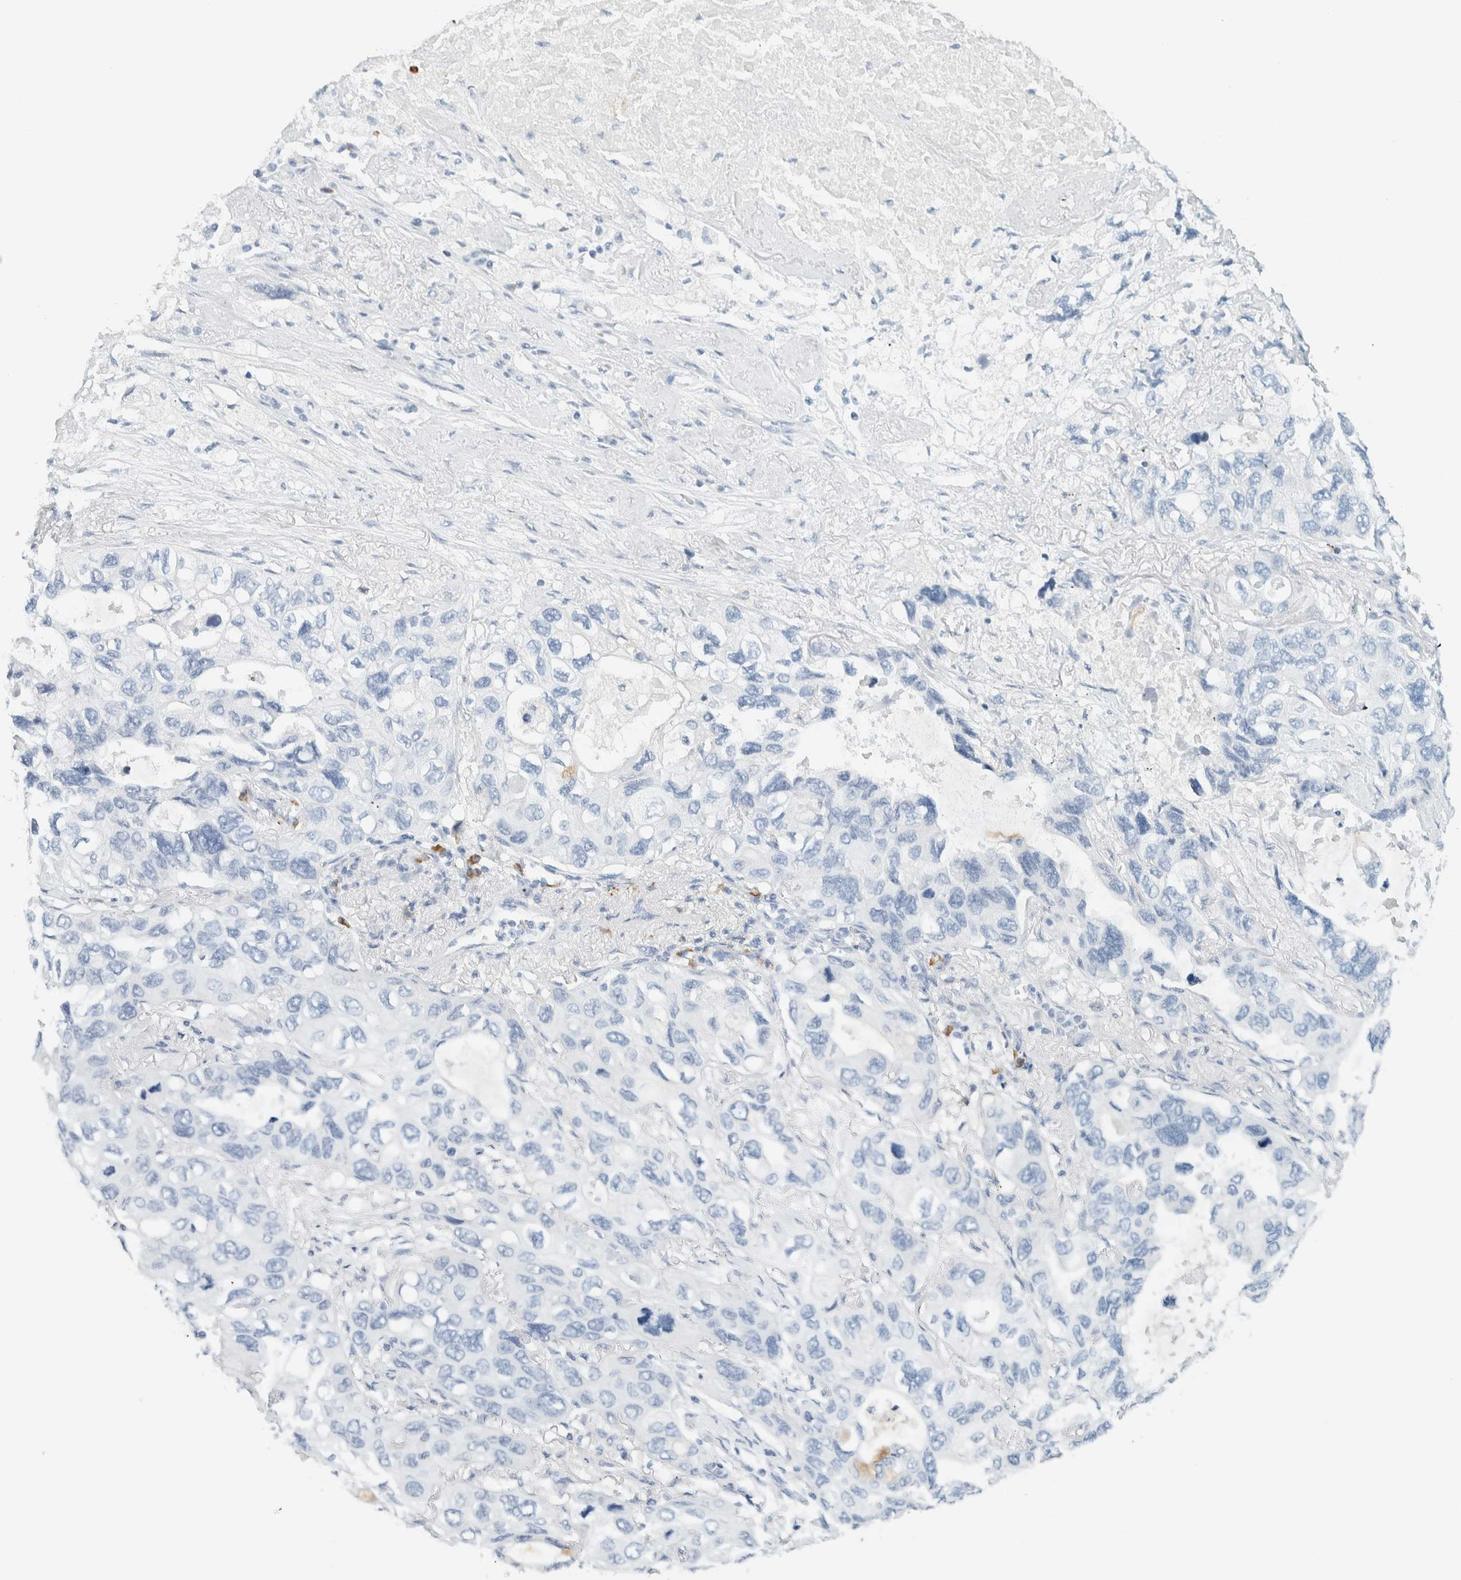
{"staining": {"intensity": "negative", "quantity": "none", "location": "none"}, "tissue": "lung cancer", "cell_type": "Tumor cells", "image_type": "cancer", "snomed": [{"axis": "morphology", "description": "Squamous cell carcinoma, NOS"}, {"axis": "topography", "description": "Lung"}], "caption": "Human lung cancer (squamous cell carcinoma) stained for a protein using immunohistochemistry (IHC) reveals no staining in tumor cells.", "gene": "ARHGAP27", "patient": {"sex": "female", "age": 73}}